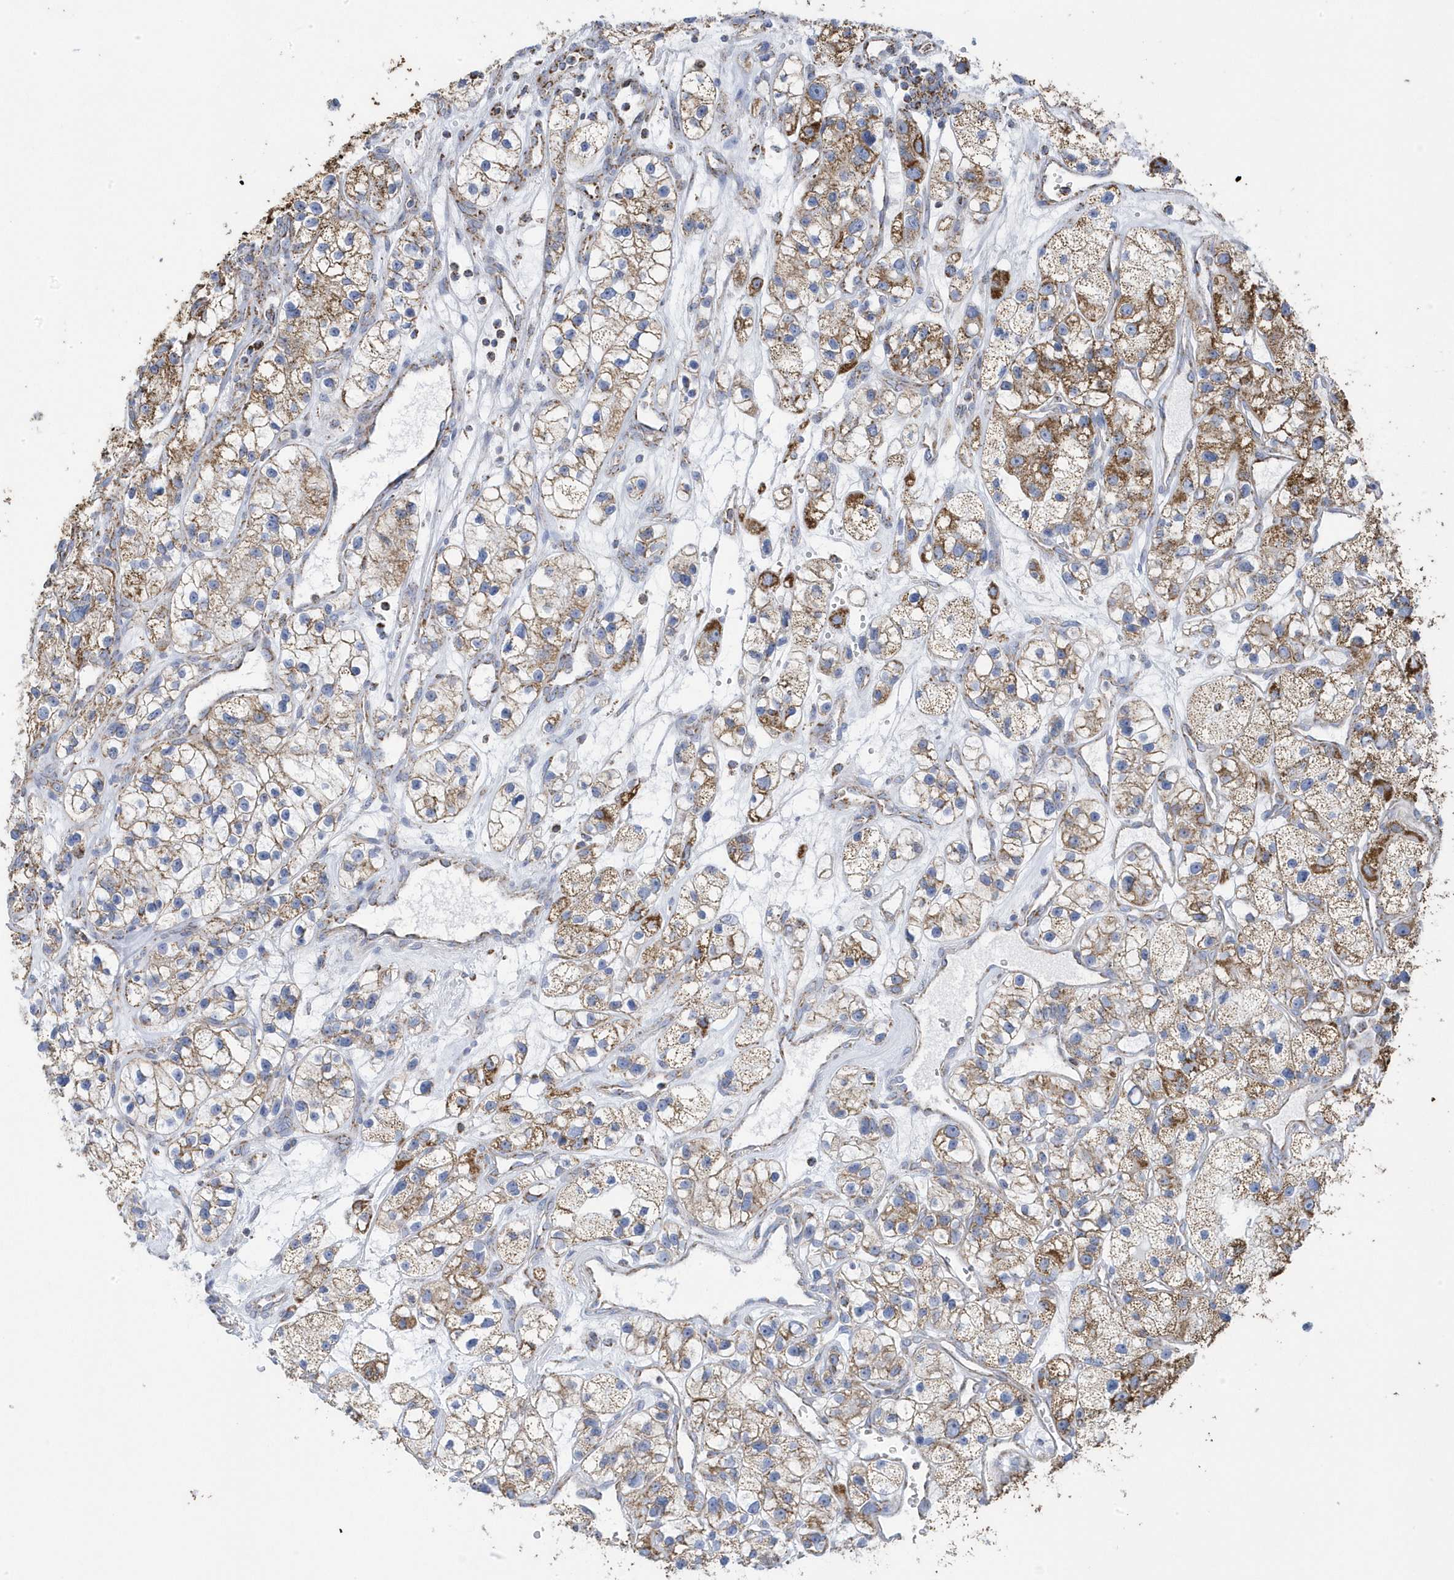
{"staining": {"intensity": "moderate", "quantity": ">75%", "location": "cytoplasmic/membranous"}, "tissue": "renal cancer", "cell_type": "Tumor cells", "image_type": "cancer", "snomed": [{"axis": "morphology", "description": "Adenocarcinoma, NOS"}, {"axis": "topography", "description": "Kidney"}], "caption": "Immunohistochemical staining of human renal cancer shows medium levels of moderate cytoplasmic/membranous expression in approximately >75% of tumor cells.", "gene": "GTPBP8", "patient": {"sex": "female", "age": 57}}